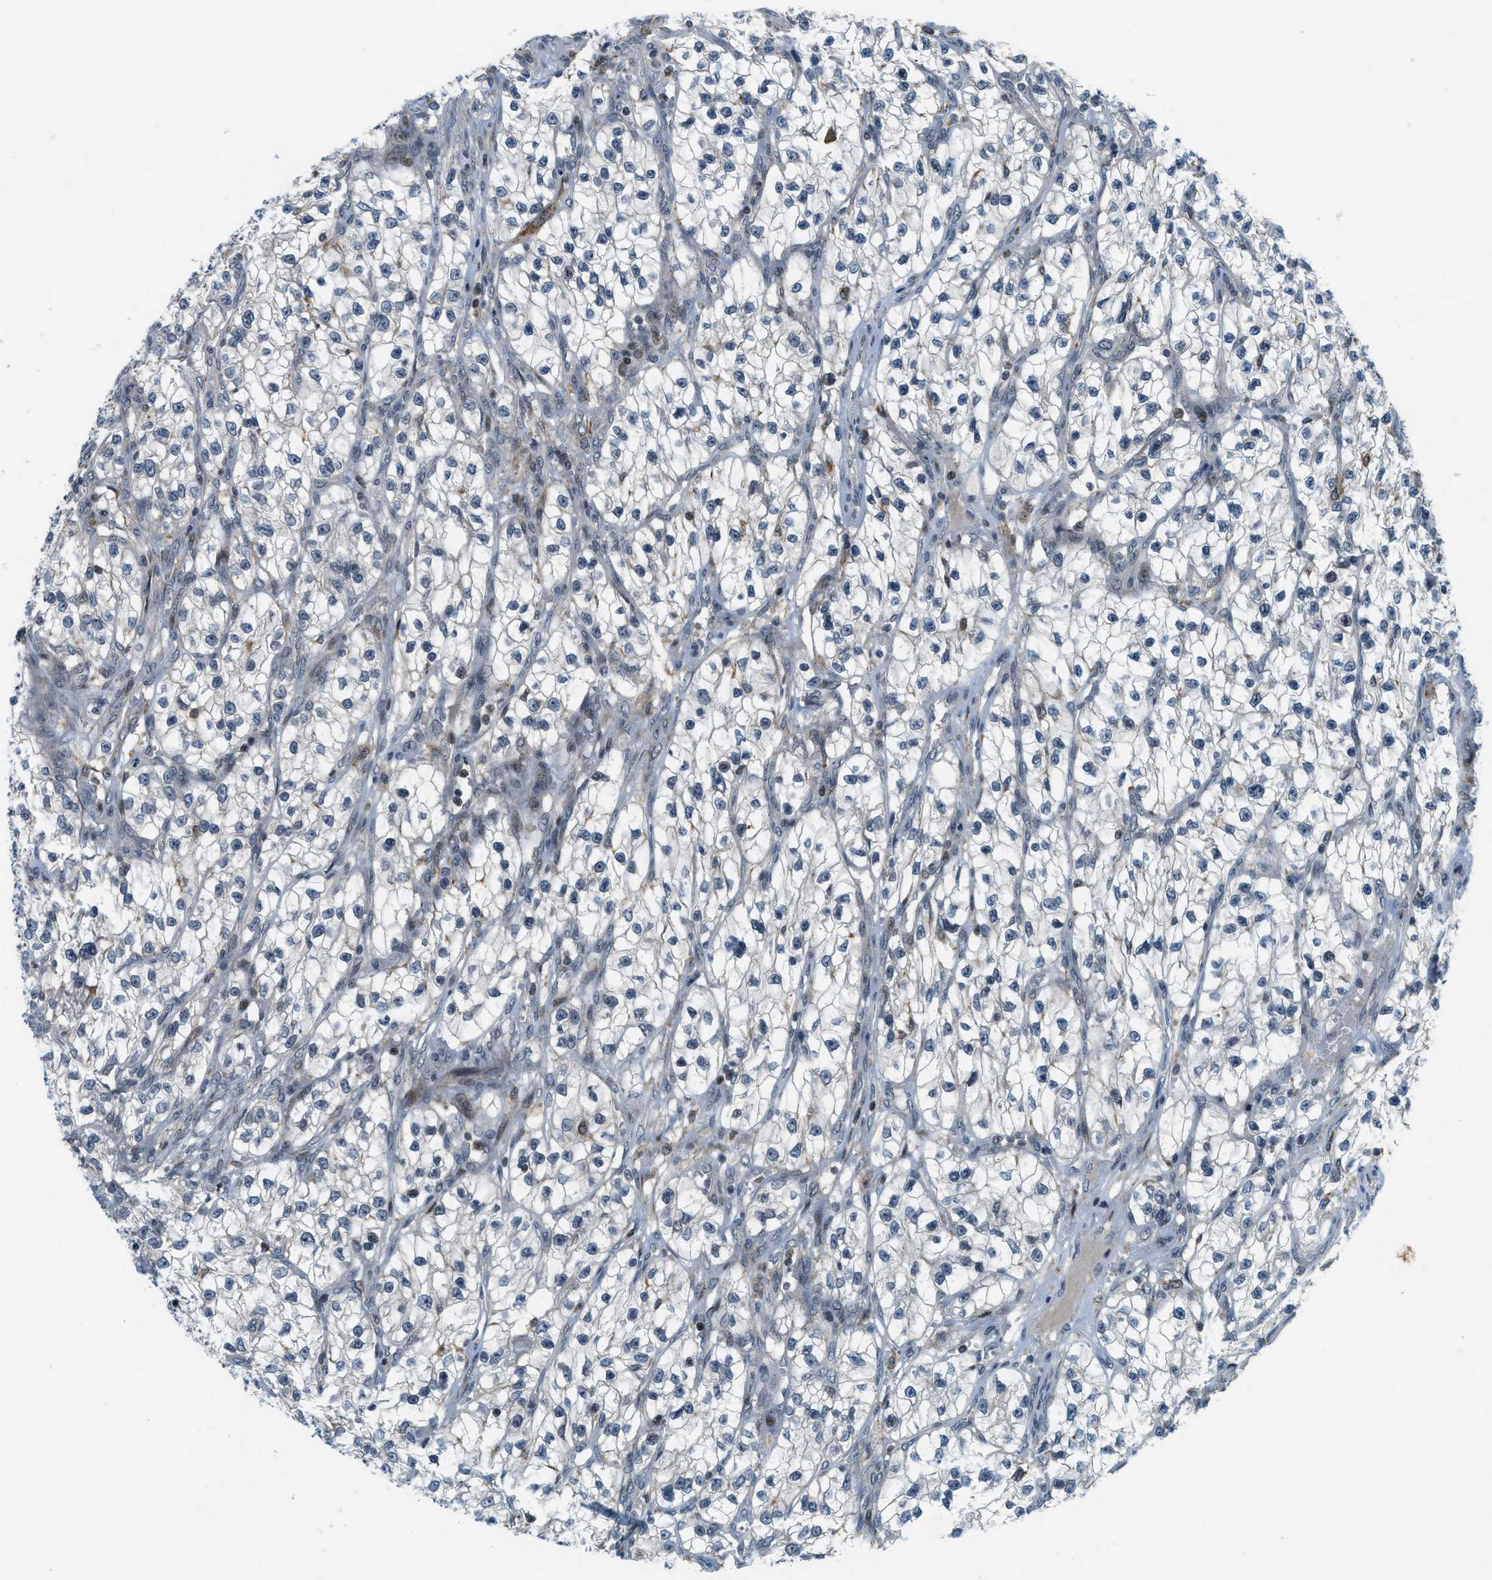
{"staining": {"intensity": "negative", "quantity": "none", "location": "none"}, "tissue": "renal cancer", "cell_type": "Tumor cells", "image_type": "cancer", "snomed": [{"axis": "morphology", "description": "Adenocarcinoma, NOS"}, {"axis": "topography", "description": "Kidney"}], "caption": "Immunohistochemical staining of adenocarcinoma (renal) shows no significant expression in tumor cells.", "gene": "ING1", "patient": {"sex": "female", "age": 57}}